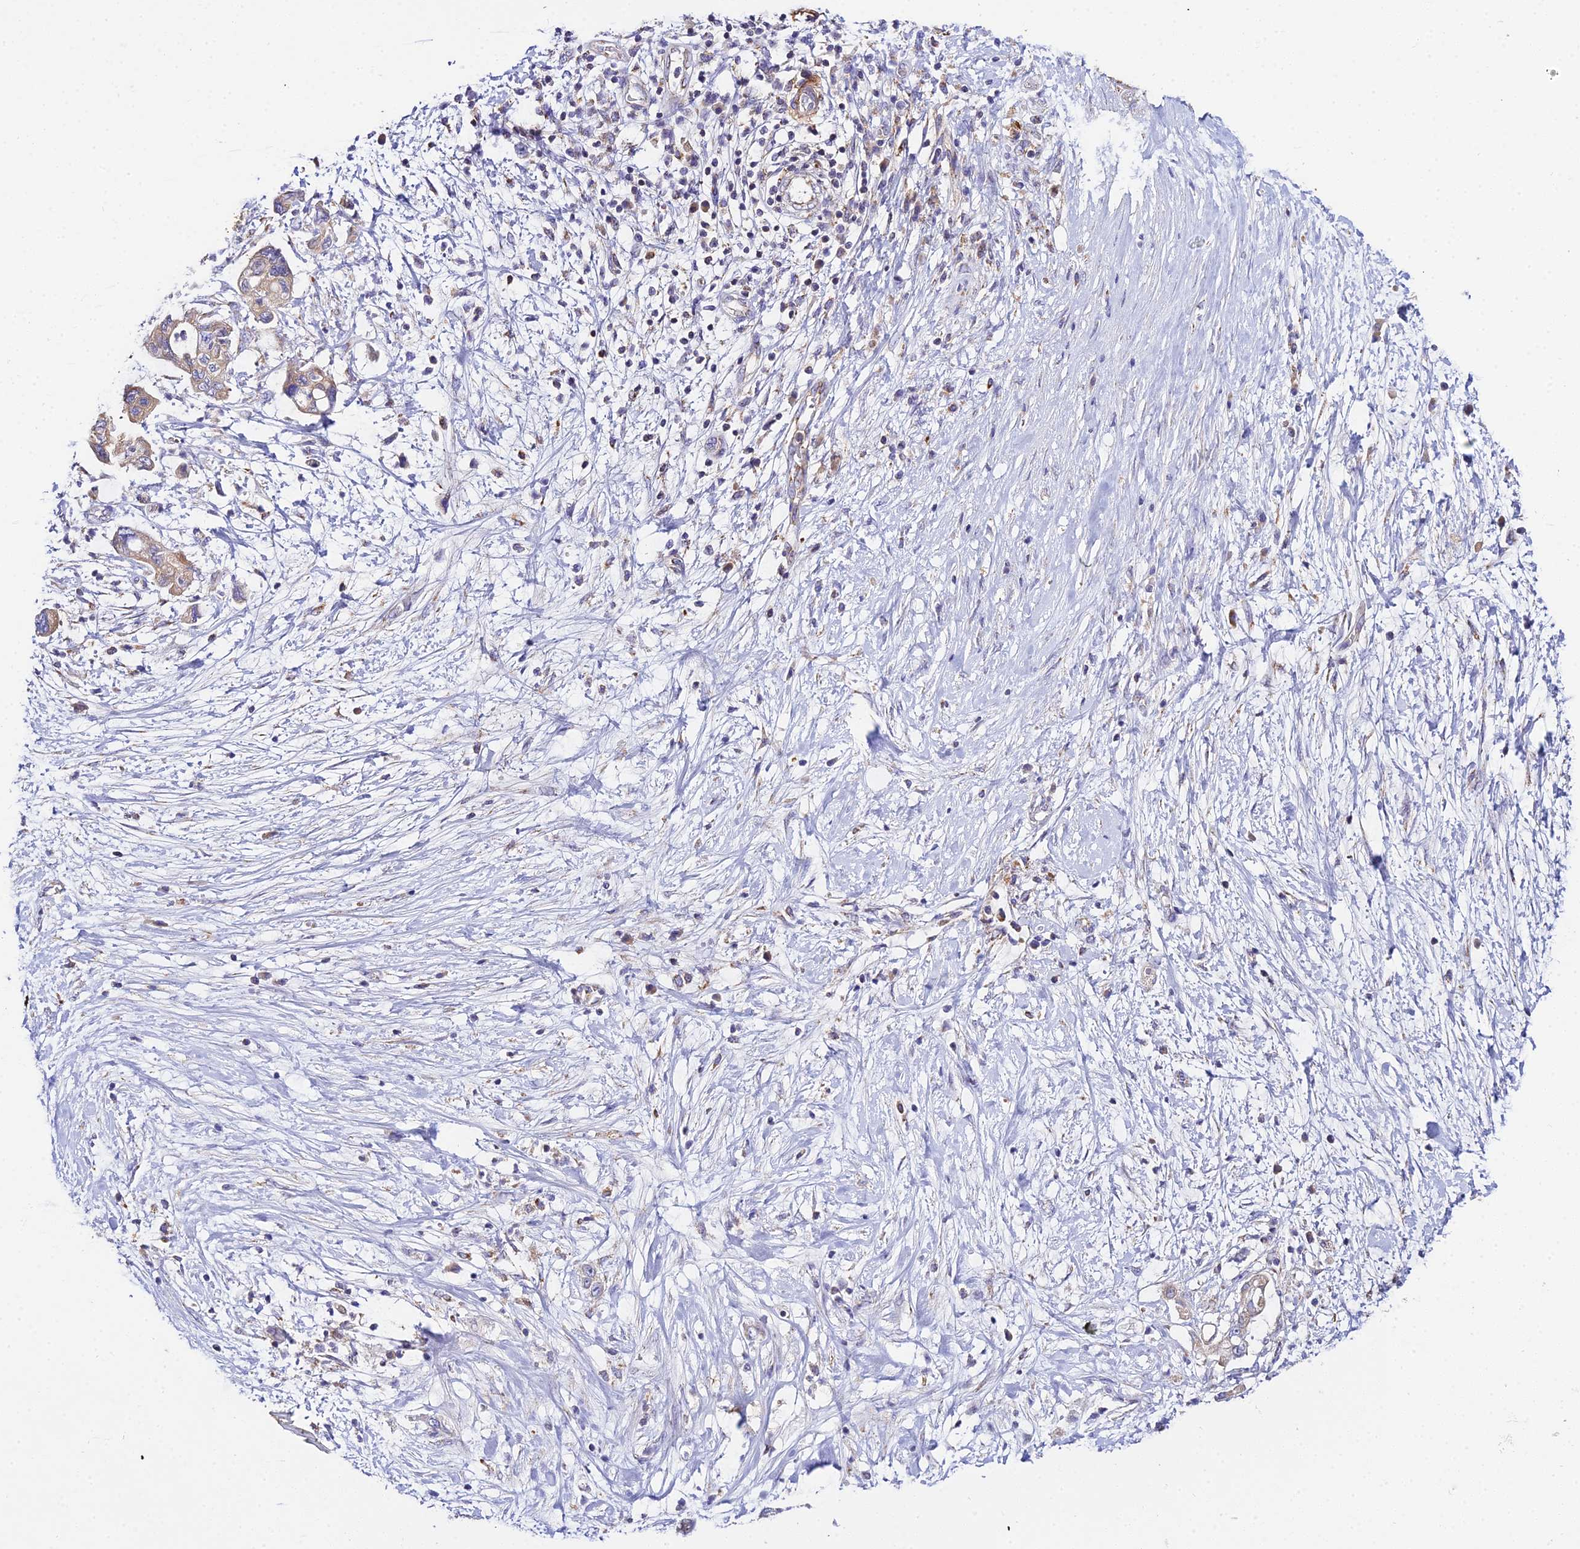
{"staining": {"intensity": "weak", "quantity": "25%-75%", "location": "cytoplasmic/membranous"}, "tissue": "pancreatic cancer", "cell_type": "Tumor cells", "image_type": "cancer", "snomed": [{"axis": "morphology", "description": "Adenocarcinoma, NOS"}, {"axis": "topography", "description": "Pancreas"}], "caption": "A histopathology image of human pancreatic cancer (adenocarcinoma) stained for a protein displays weak cytoplasmic/membranous brown staining in tumor cells. Ihc stains the protein in brown and the nuclei are stained blue.", "gene": "NIPSNAP3A", "patient": {"sex": "female", "age": 73}}